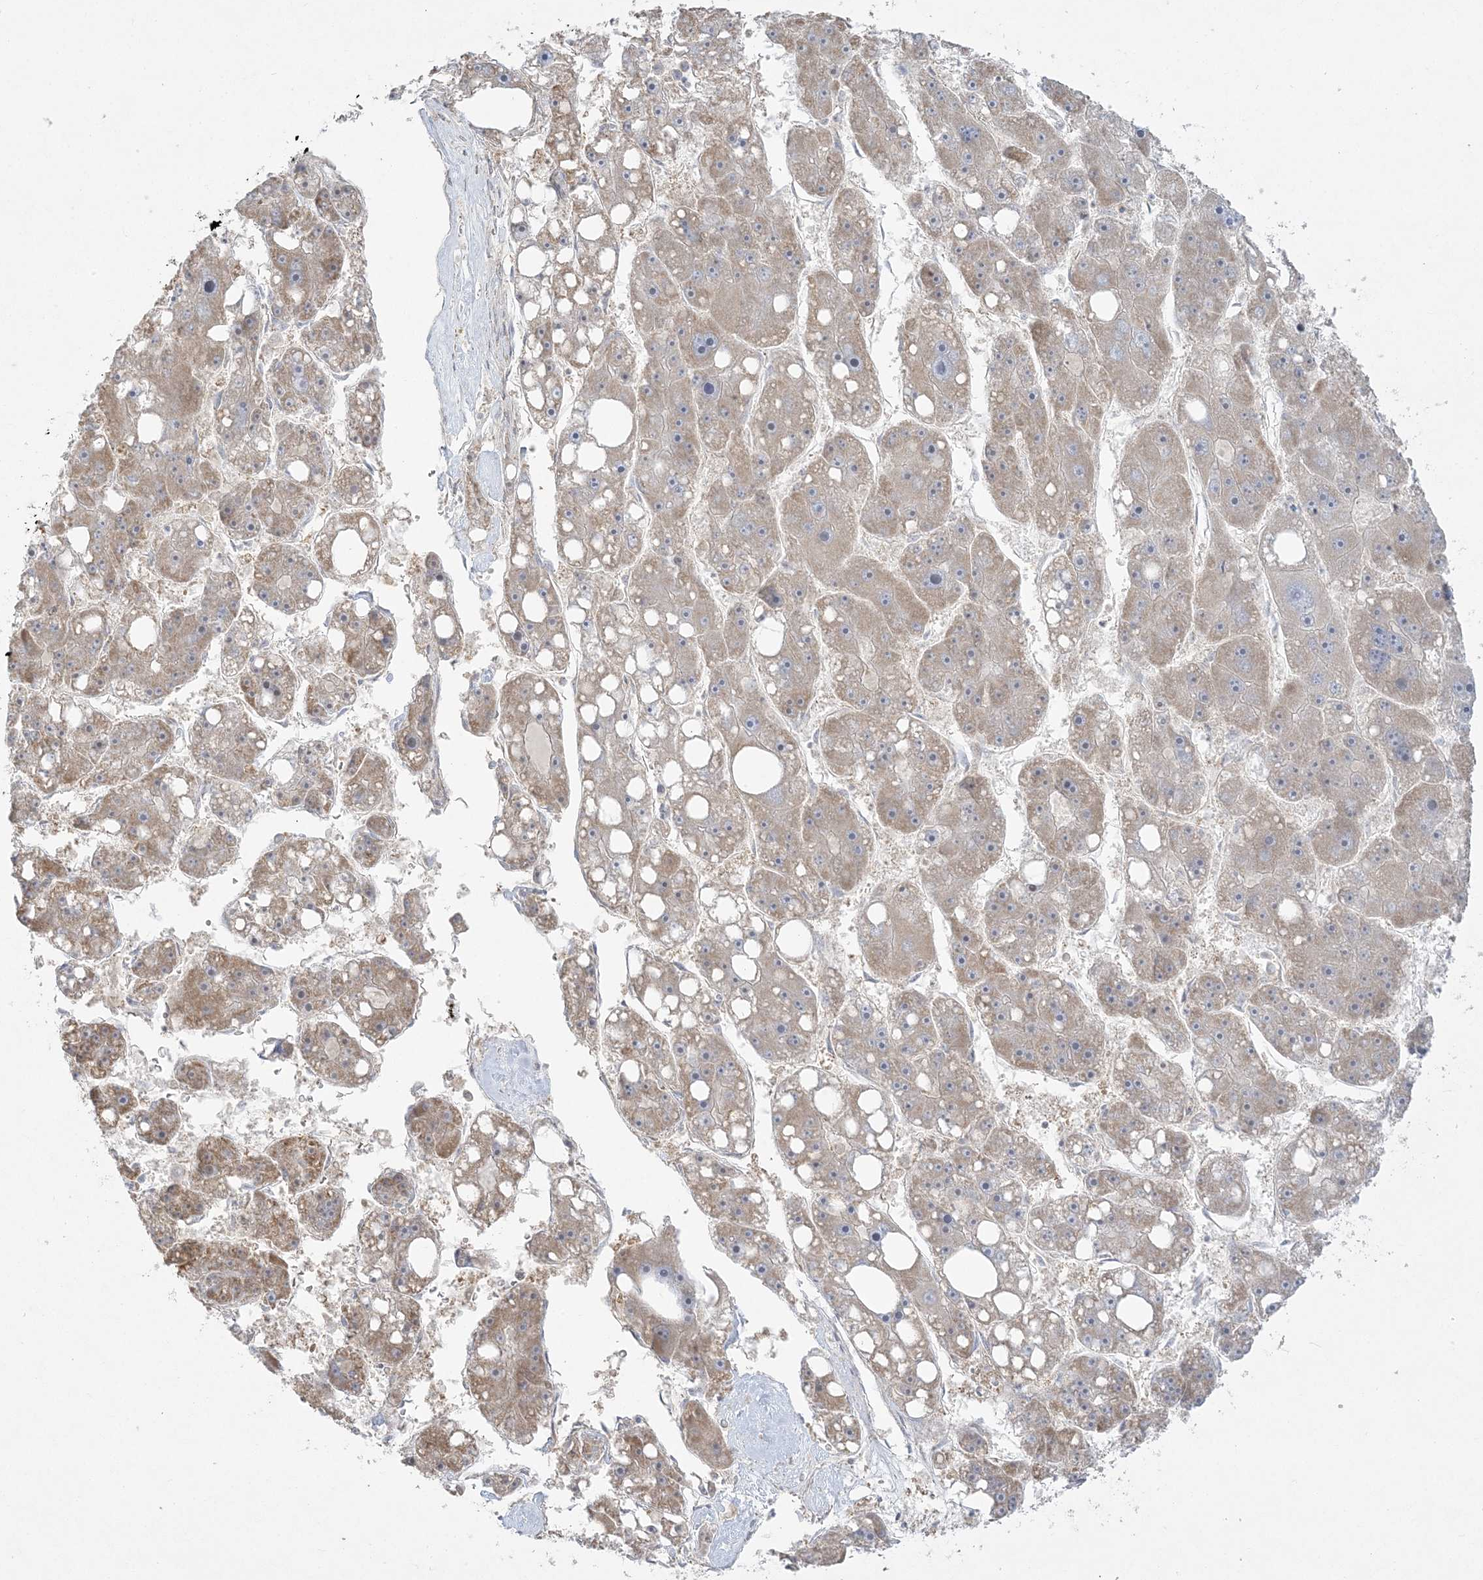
{"staining": {"intensity": "weak", "quantity": "25%-75%", "location": "cytoplasmic/membranous"}, "tissue": "liver cancer", "cell_type": "Tumor cells", "image_type": "cancer", "snomed": [{"axis": "morphology", "description": "Carcinoma, Hepatocellular, NOS"}, {"axis": "topography", "description": "Liver"}], "caption": "Tumor cells exhibit low levels of weak cytoplasmic/membranous positivity in approximately 25%-75% of cells in human hepatocellular carcinoma (liver).", "gene": "ZC3H6", "patient": {"sex": "female", "age": 61}}